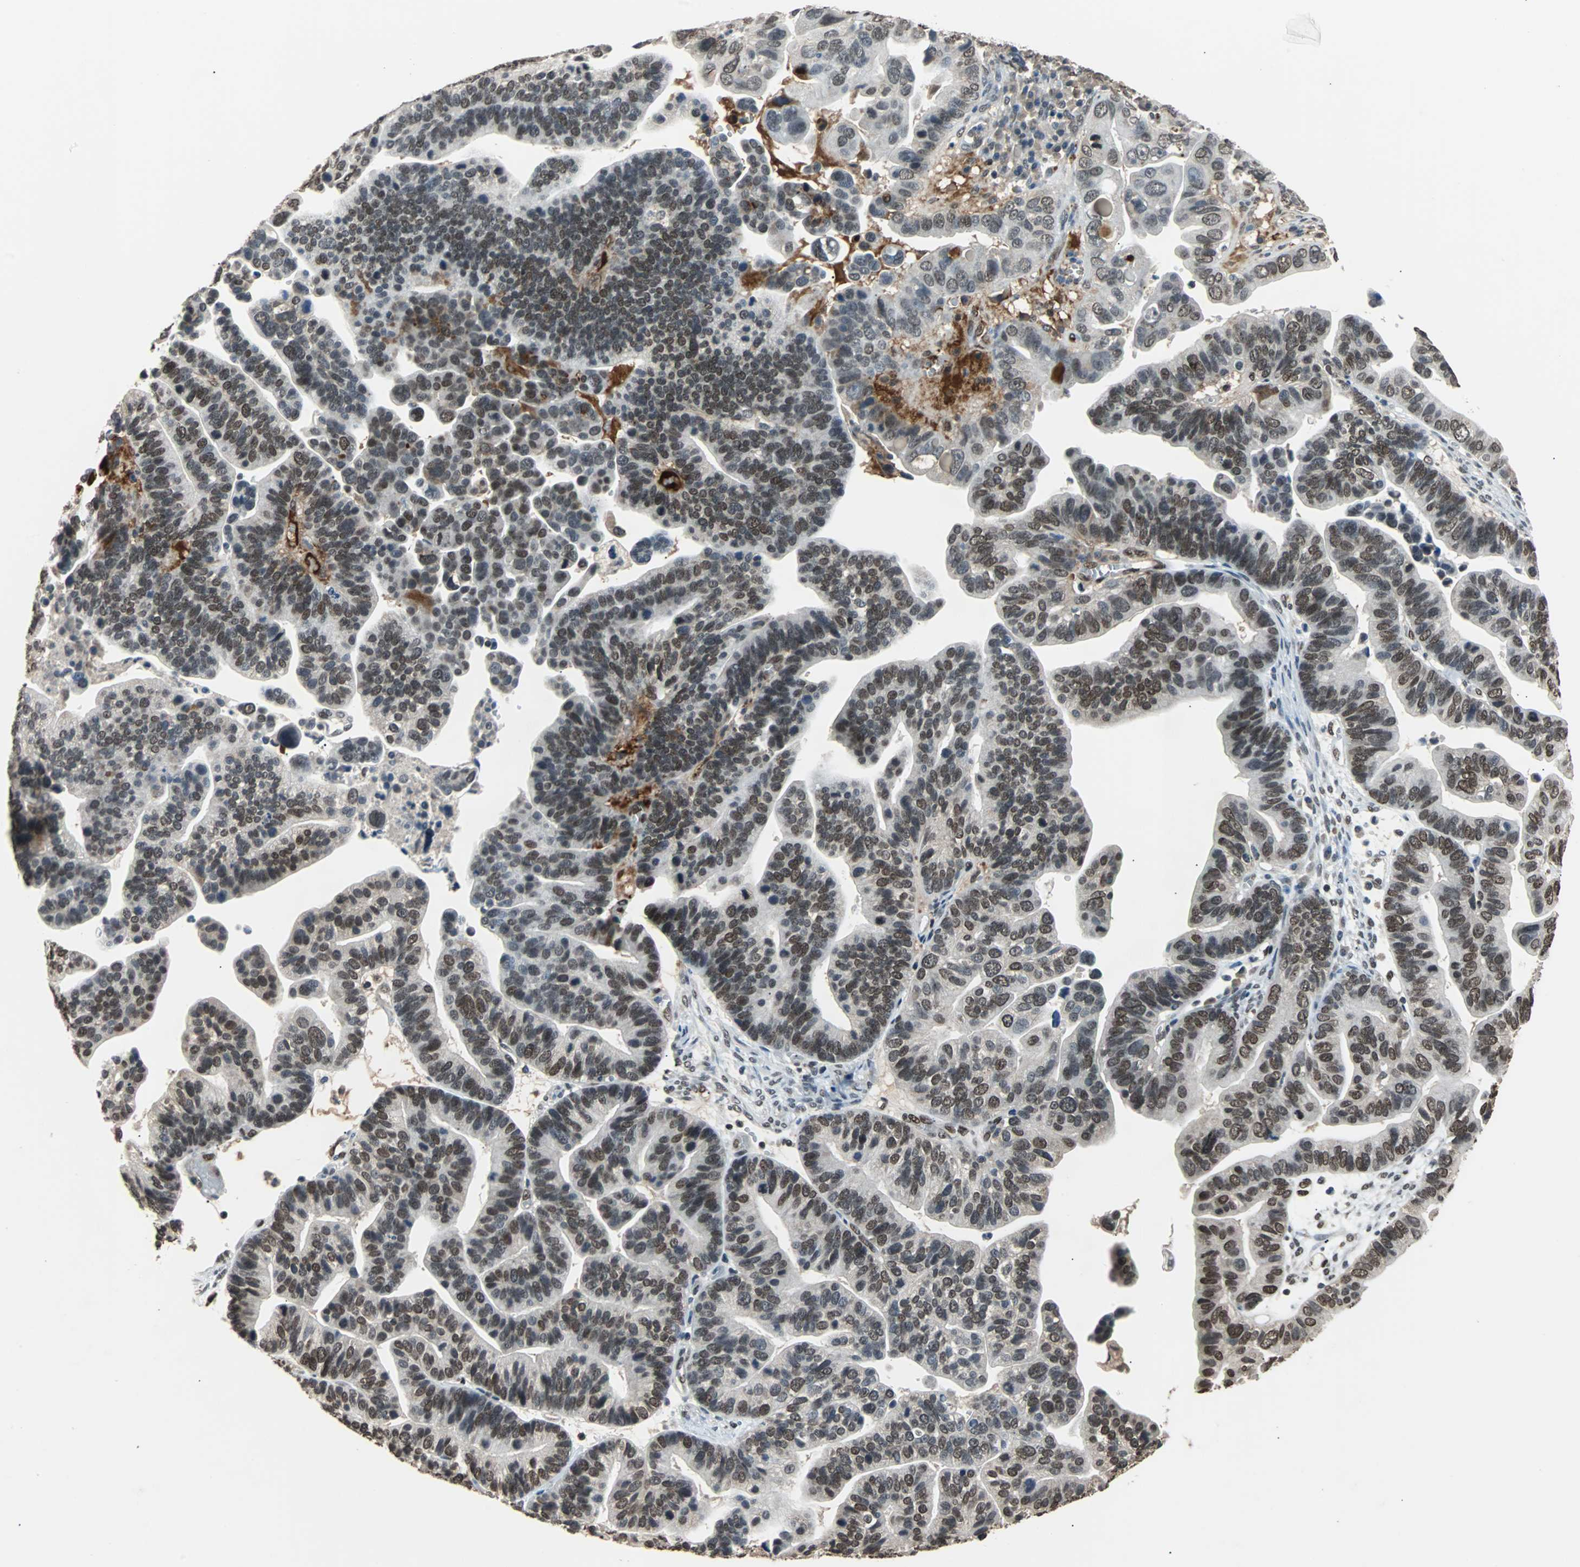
{"staining": {"intensity": "weak", "quantity": "25%-75%", "location": "nuclear"}, "tissue": "ovarian cancer", "cell_type": "Tumor cells", "image_type": "cancer", "snomed": [{"axis": "morphology", "description": "Cystadenocarcinoma, serous, NOS"}, {"axis": "topography", "description": "Ovary"}], "caption": "Protein staining of ovarian cancer (serous cystadenocarcinoma) tissue displays weak nuclear expression in about 25%-75% of tumor cells. The staining was performed using DAB to visualize the protein expression in brown, while the nuclei were stained in blue with hematoxylin (Magnification: 20x).", "gene": "PHC1", "patient": {"sex": "female", "age": 56}}